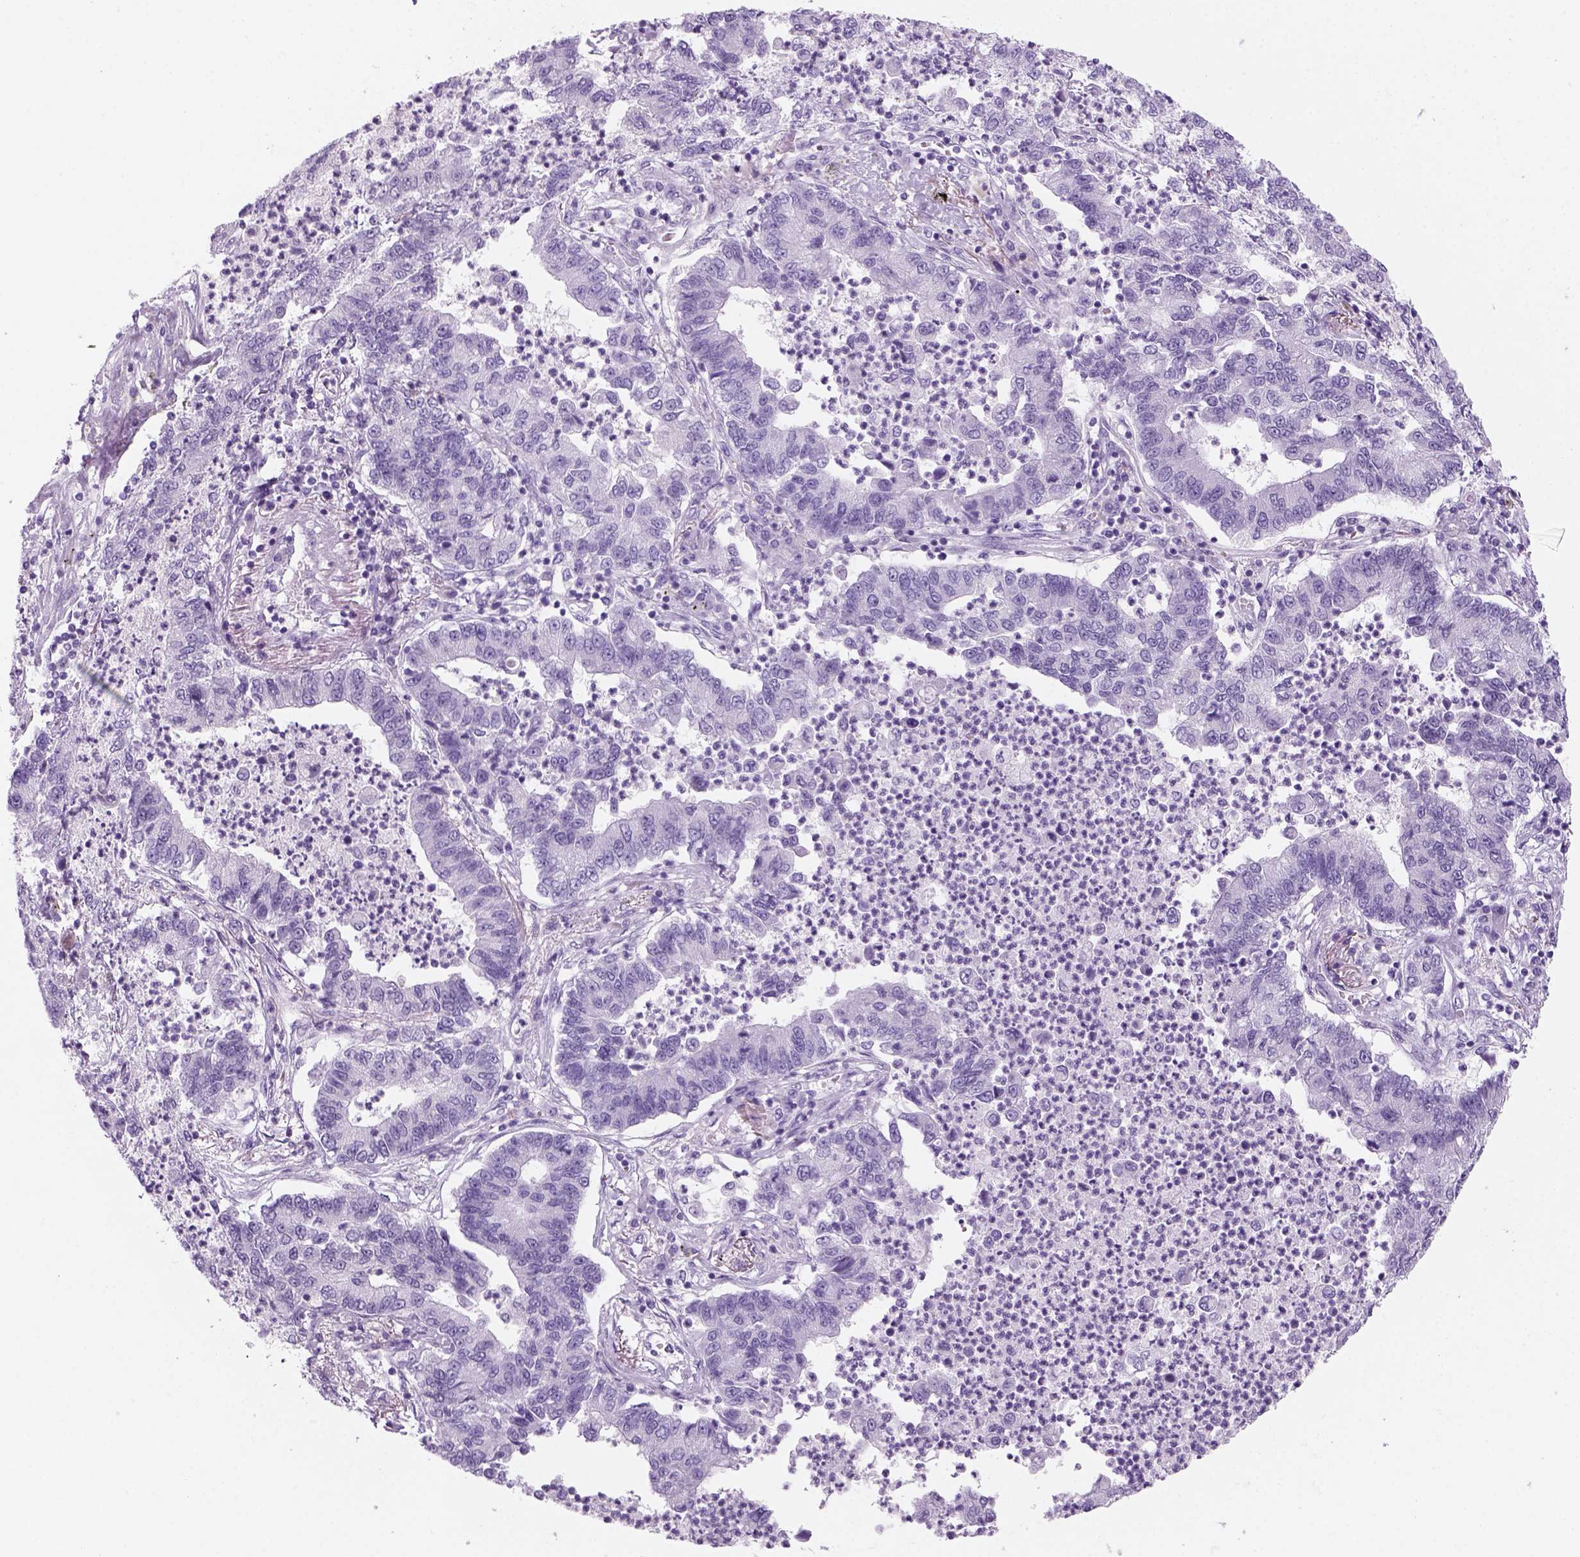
{"staining": {"intensity": "negative", "quantity": "none", "location": "none"}, "tissue": "lung cancer", "cell_type": "Tumor cells", "image_type": "cancer", "snomed": [{"axis": "morphology", "description": "Adenocarcinoma, NOS"}, {"axis": "topography", "description": "Lung"}], "caption": "Protein analysis of lung cancer (adenocarcinoma) reveals no significant staining in tumor cells.", "gene": "KRTAP11-1", "patient": {"sex": "female", "age": 57}}